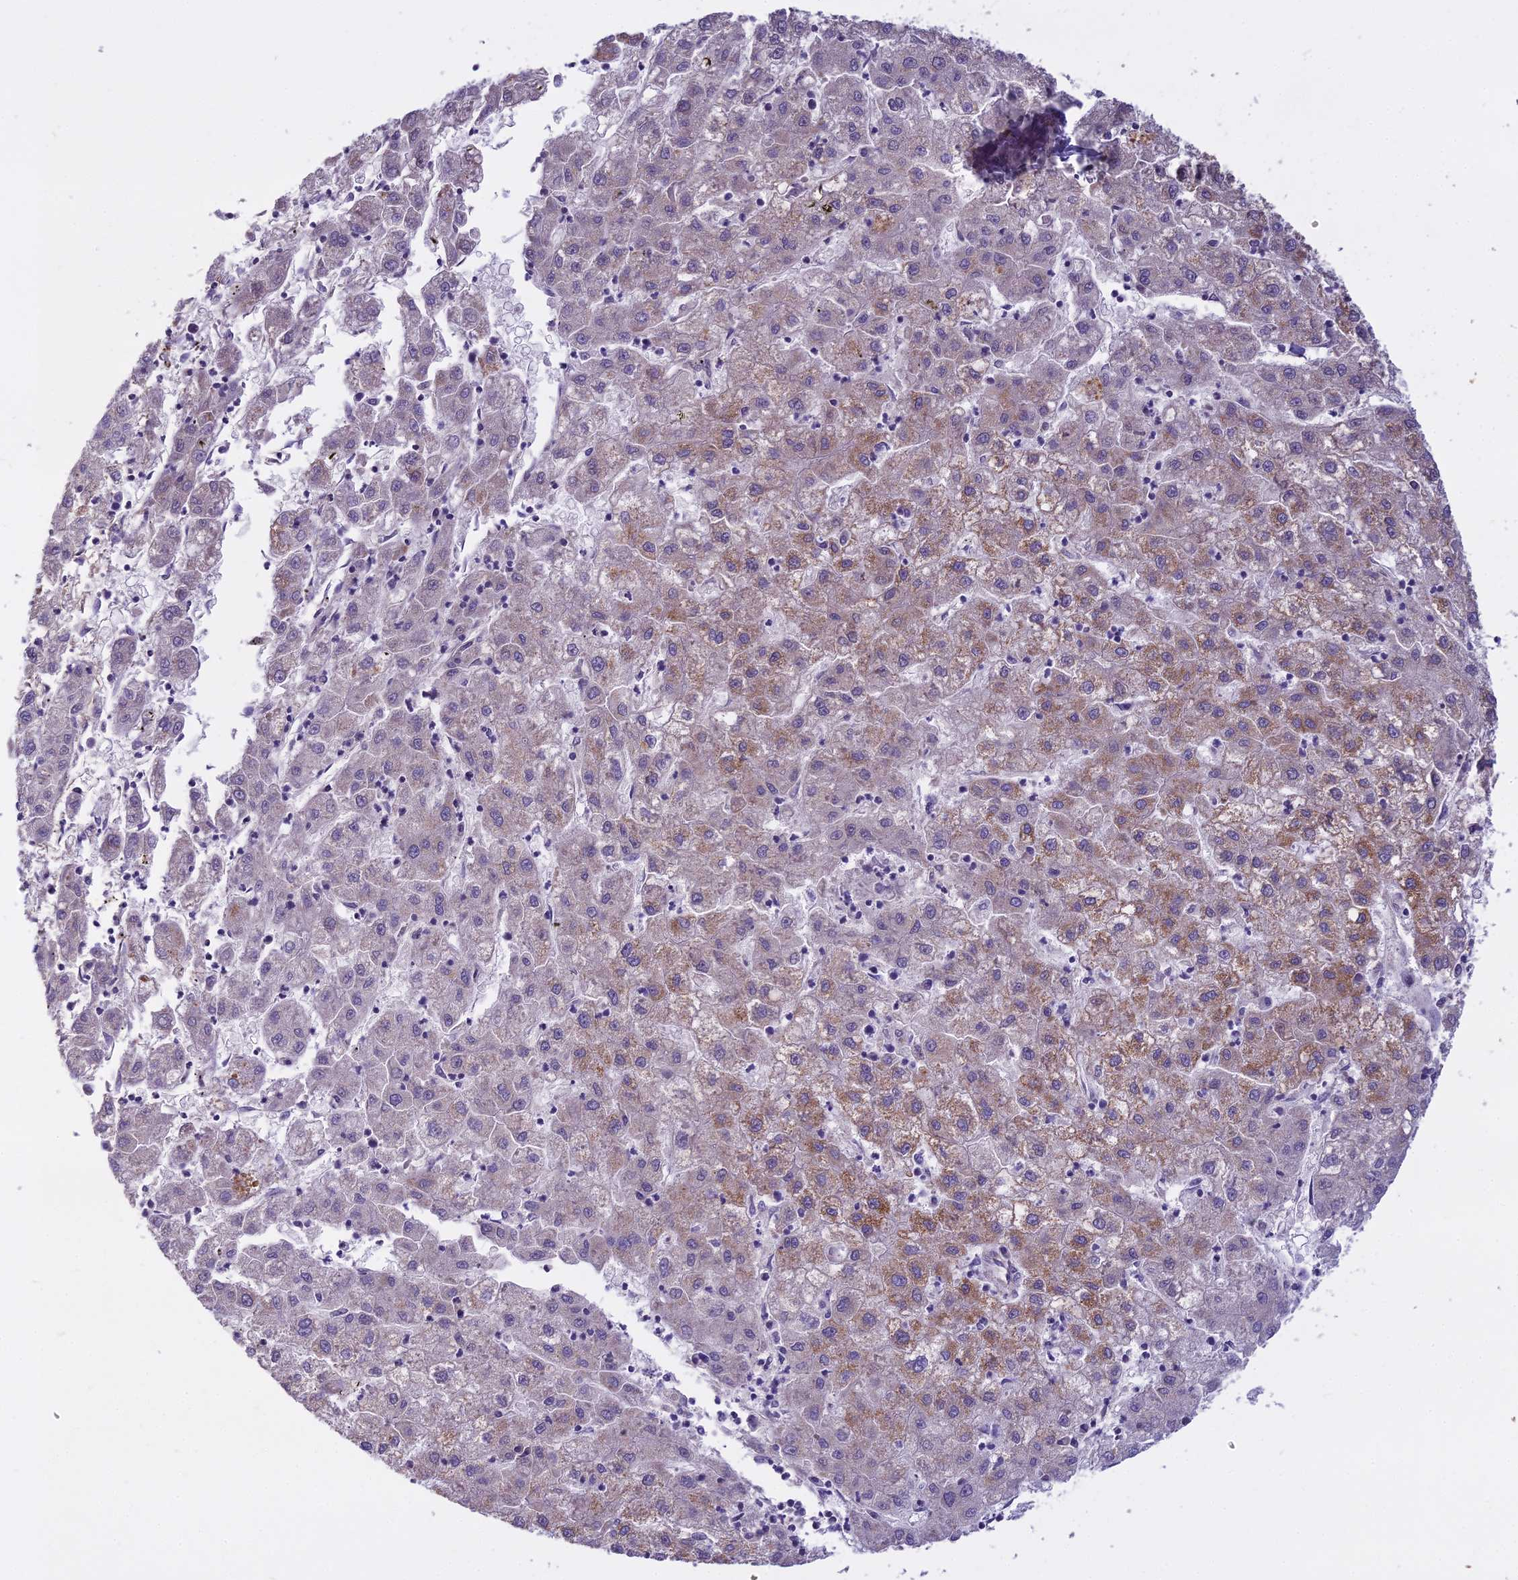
{"staining": {"intensity": "moderate", "quantity": "<25%", "location": "cytoplasmic/membranous"}, "tissue": "liver cancer", "cell_type": "Tumor cells", "image_type": "cancer", "snomed": [{"axis": "morphology", "description": "Carcinoma, Hepatocellular, NOS"}, {"axis": "topography", "description": "Liver"}], "caption": "Liver cancer stained with a protein marker exhibits moderate staining in tumor cells.", "gene": "DUS2", "patient": {"sex": "male", "age": 72}}